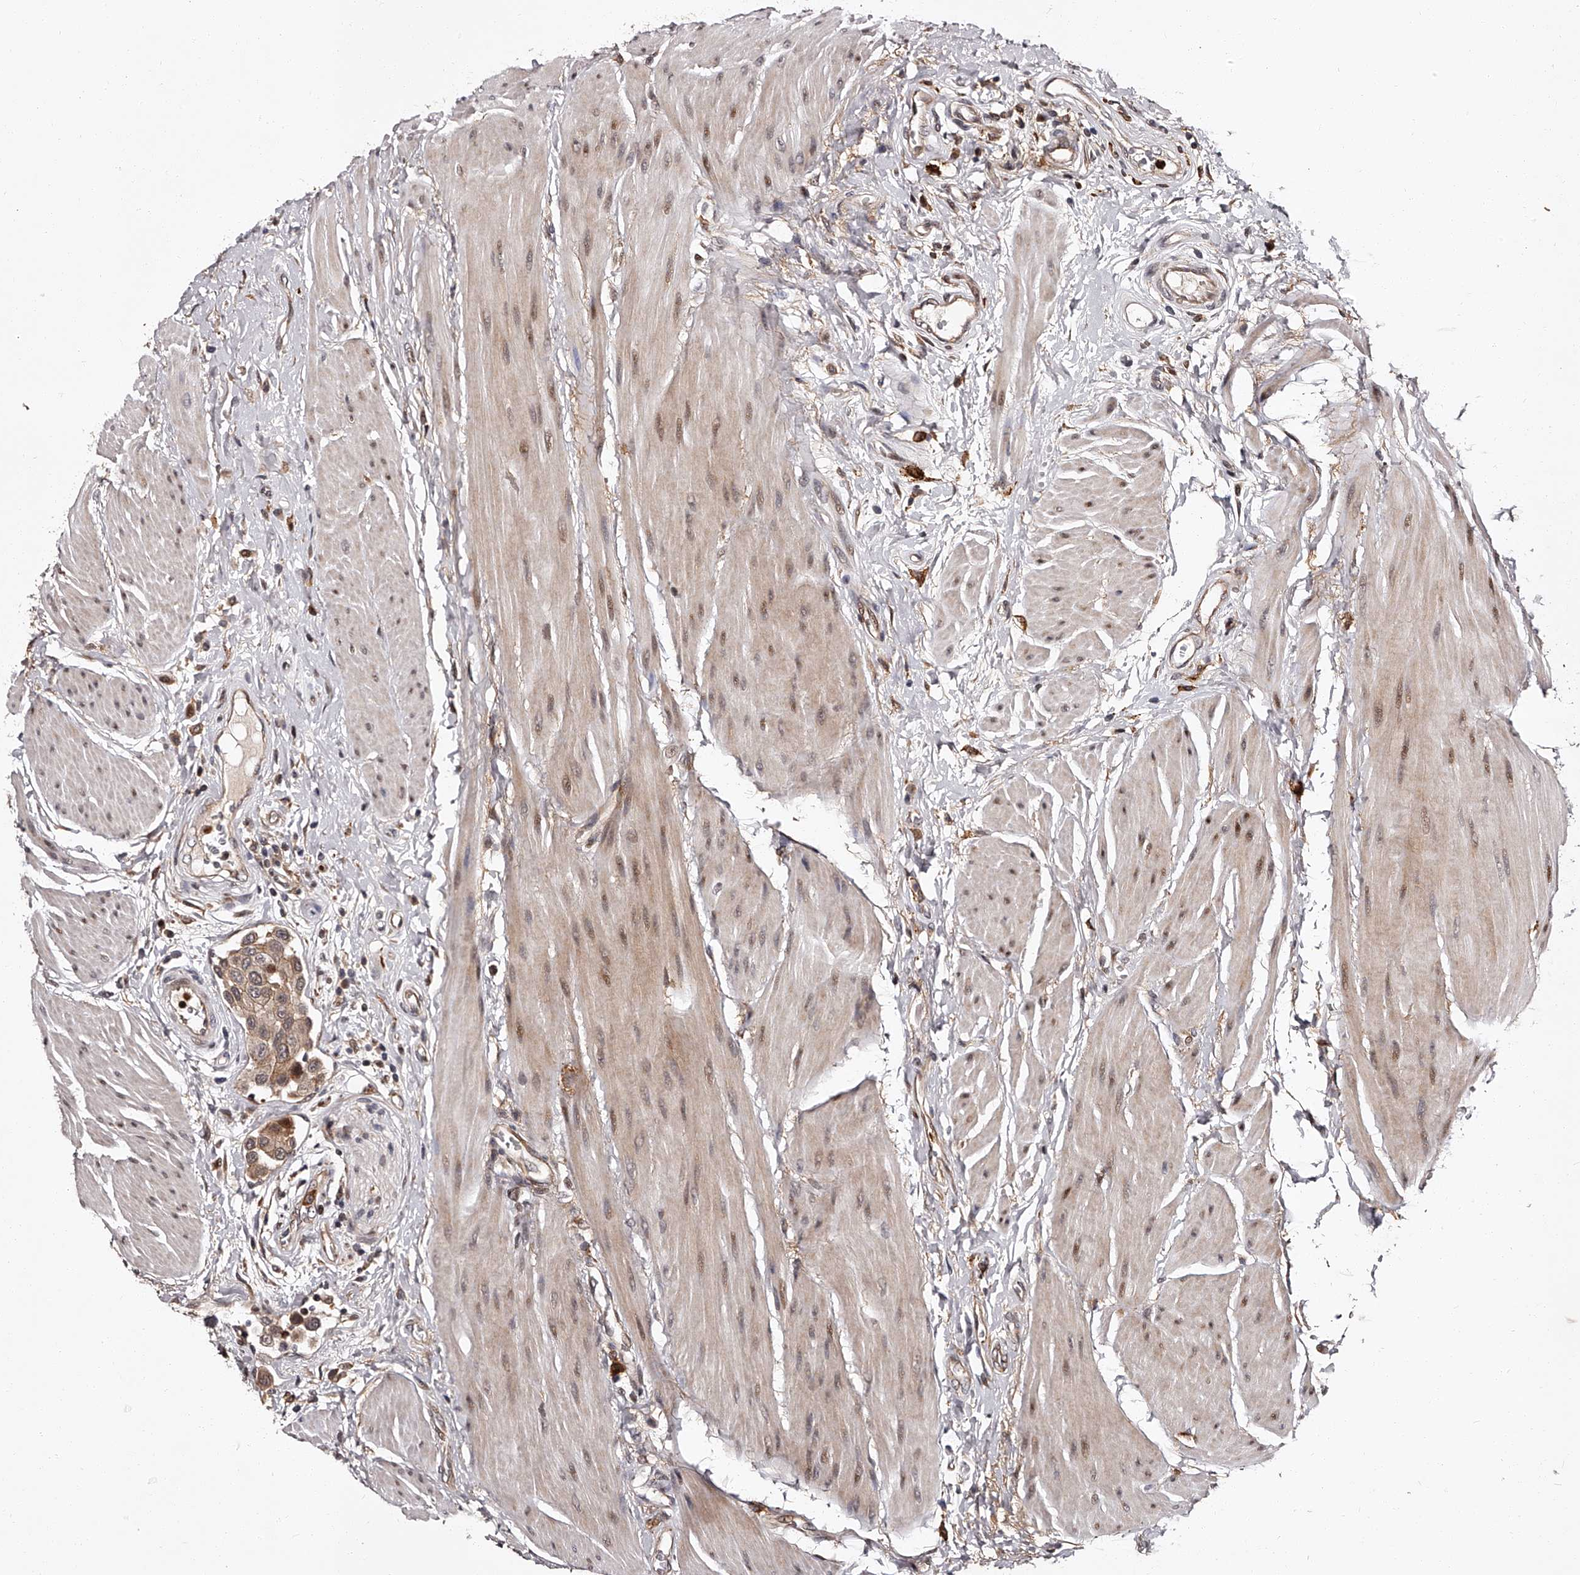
{"staining": {"intensity": "moderate", "quantity": ">75%", "location": "cytoplasmic/membranous"}, "tissue": "urothelial cancer", "cell_type": "Tumor cells", "image_type": "cancer", "snomed": [{"axis": "morphology", "description": "Urothelial carcinoma, High grade"}, {"axis": "topography", "description": "Urinary bladder"}], "caption": "Brown immunohistochemical staining in human urothelial cancer reveals moderate cytoplasmic/membranous positivity in about >75% of tumor cells. Immunohistochemistry stains the protein in brown and the nuclei are stained blue.", "gene": "RSC1A1", "patient": {"sex": "male", "age": 50}}